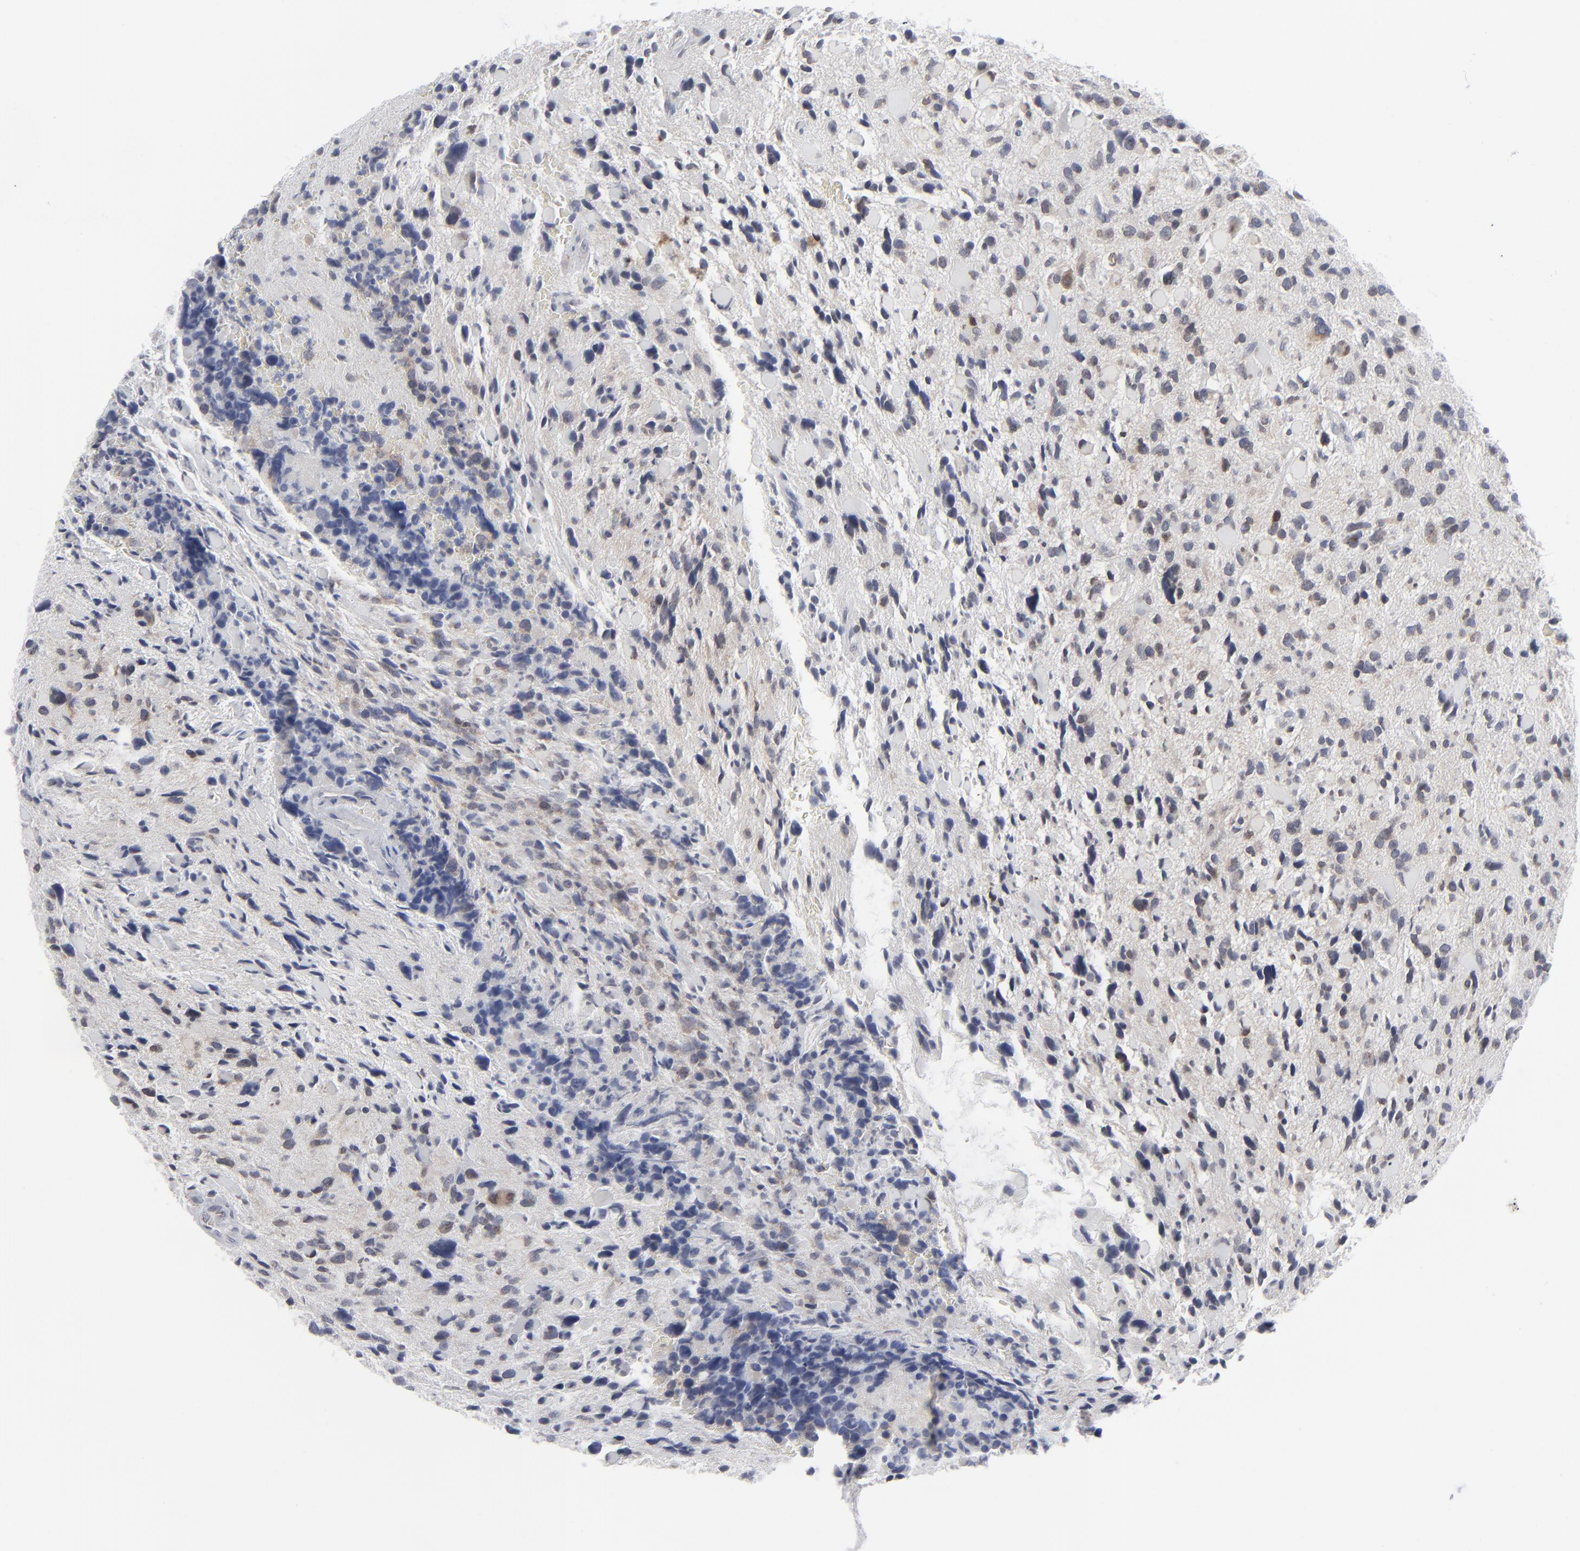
{"staining": {"intensity": "weak", "quantity": "25%-75%", "location": "cytoplasmic/membranous"}, "tissue": "glioma", "cell_type": "Tumor cells", "image_type": "cancer", "snomed": [{"axis": "morphology", "description": "Glioma, malignant, High grade"}, {"axis": "topography", "description": "Brain"}], "caption": "The micrograph exhibits a brown stain indicating the presence of a protein in the cytoplasmic/membranous of tumor cells in glioma. The staining was performed using DAB, with brown indicating positive protein expression. Nuclei are stained blue with hematoxylin.", "gene": "NUP88", "patient": {"sex": "female", "age": 37}}